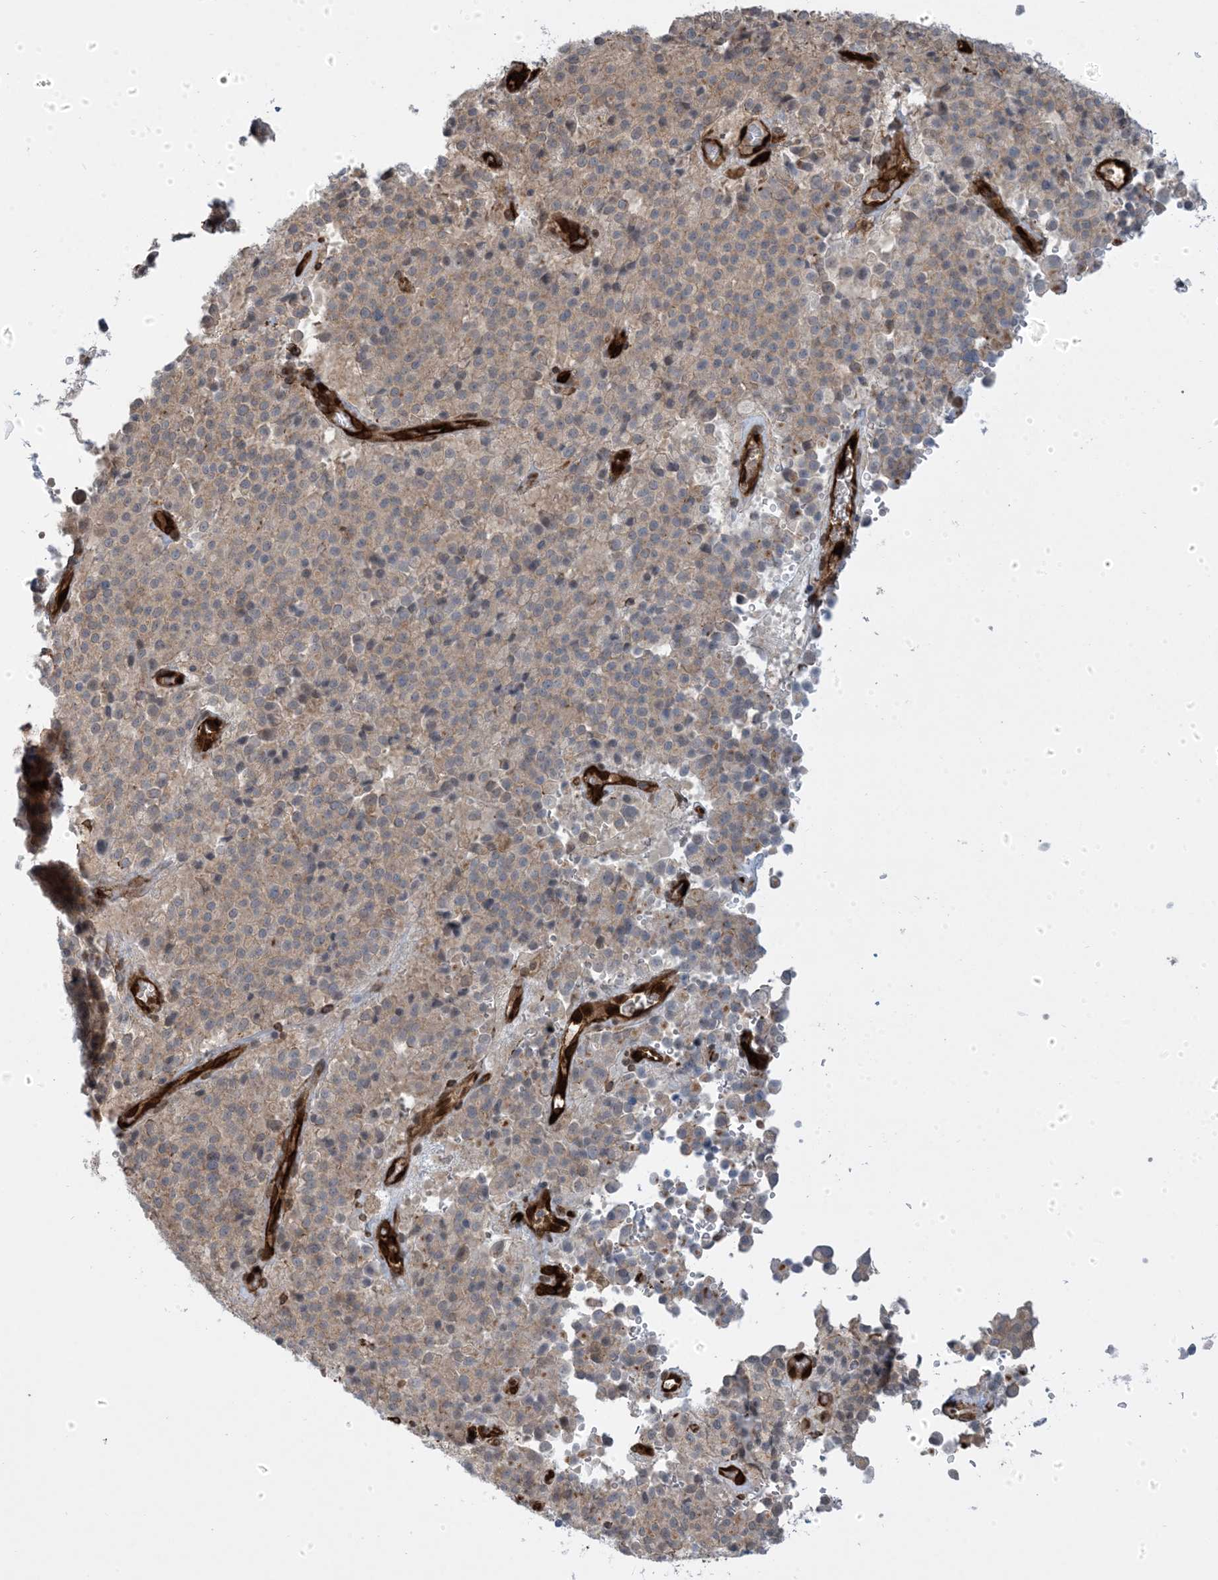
{"staining": {"intensity": "negative", "quantity": "none", "location": "none"}, "tissue": "pancreatic cancer", "cell_type": "Tumor cells", "image_type": "cancer", "snomed": [{"axis": "morphology", "description": "Adenocarcinoma, NOS"}, {"axis": "topography", "description": "Pancreas"}], "caption": "Immunohistochemistry histopathology image of pancreatic adenocarcinoma stained for a protein (brown), which demonstrates no positivity in tumor cells.", "gene": "PPM1F", "patient": {"sex": "male", "age": 65}}